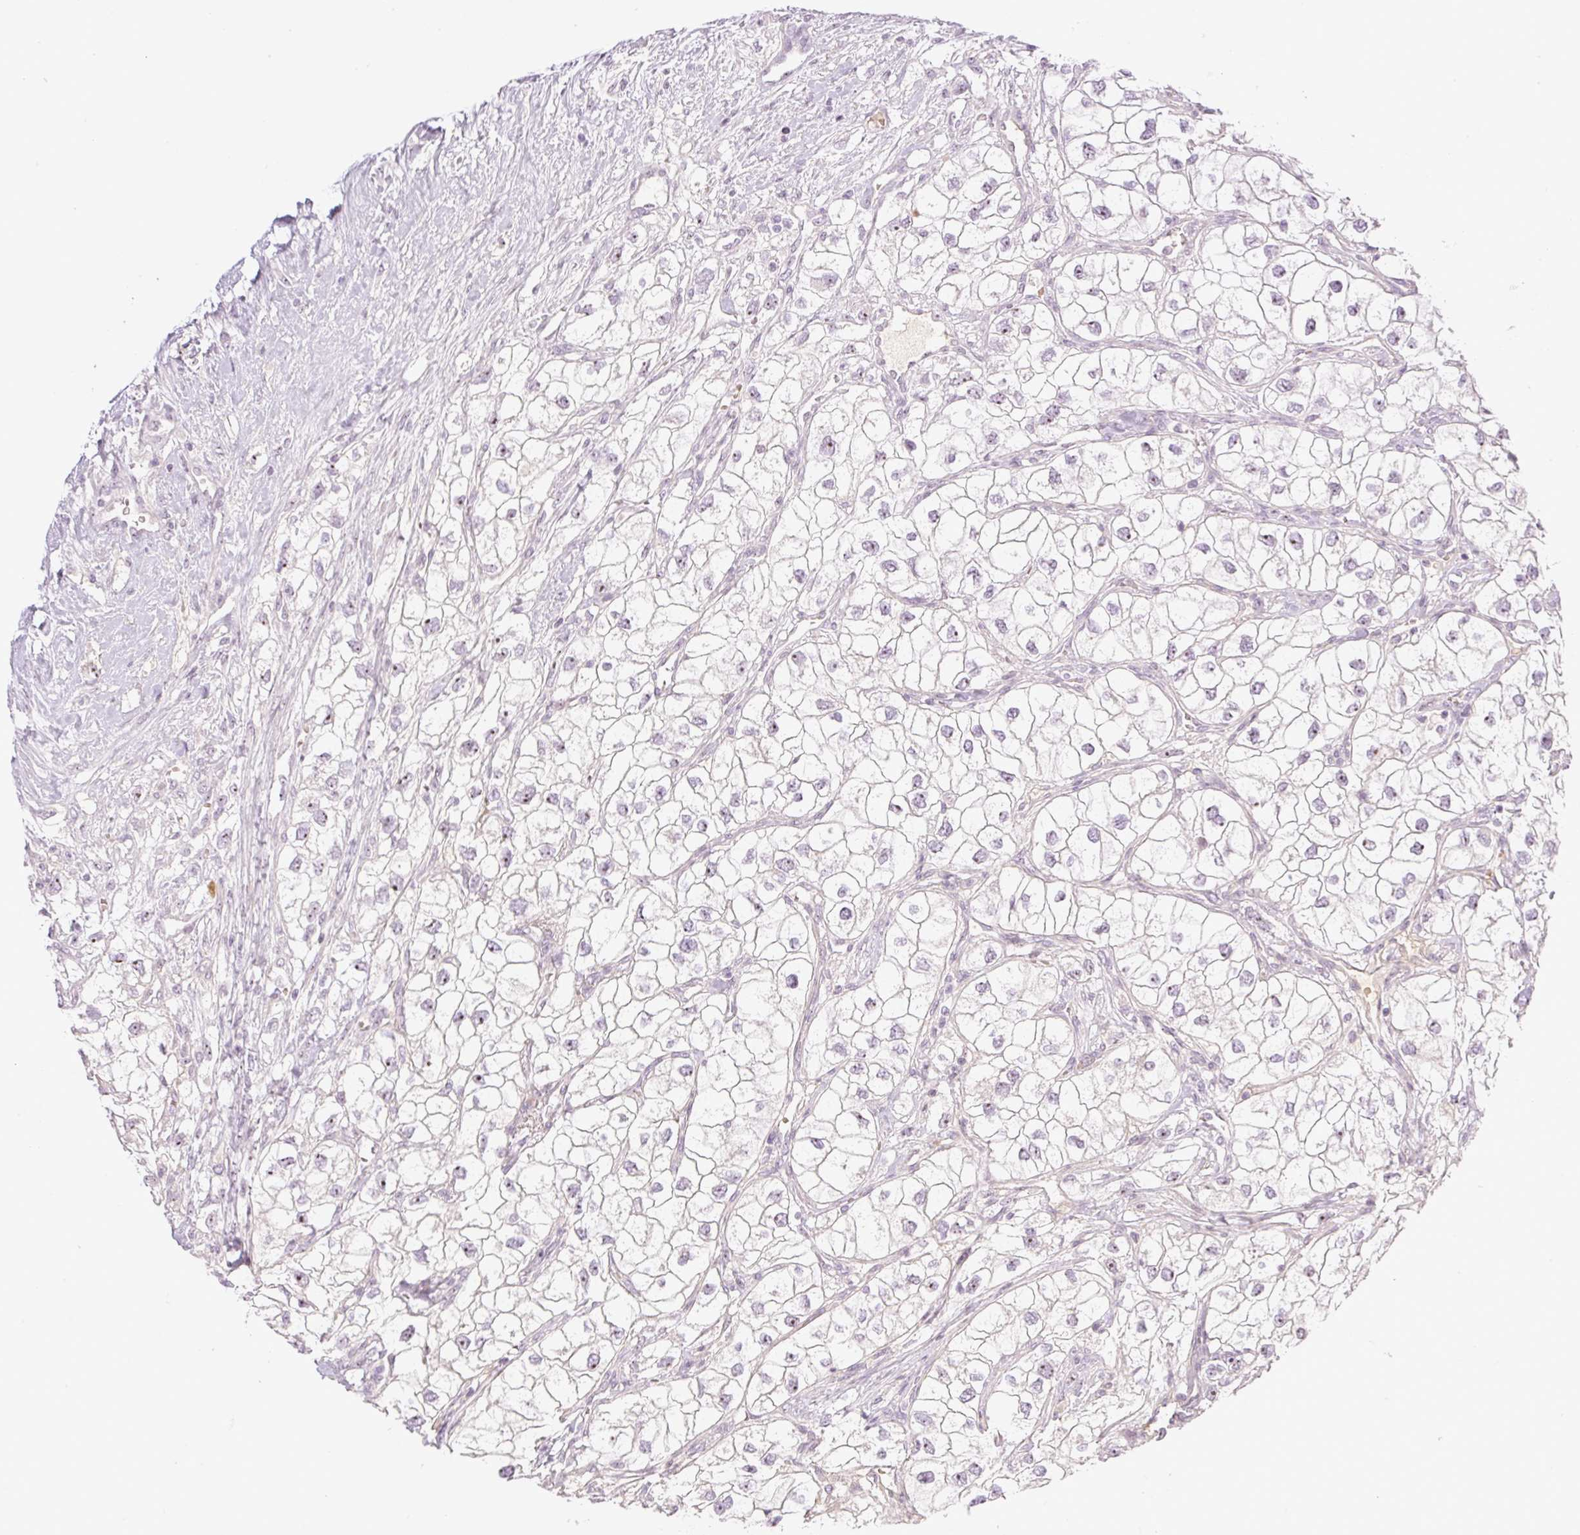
{"staining": {"intensity": "weak", "quantity": "25%-75%", "location": "nuclear"}, "tissue": "renal cancer", "cell_type": "Tumor cells", "image_type": "cancer", "snomed": [{"axis": "morphology", "description": "Adenocarcinoma, NOS"}, {"axis": "topography", "description": "Kidney"}], "caption": "This micrograph shows immunohistochemistry staining of human renal adenocarcinoma, with low weak nuclear positivity in about 25%-75% of tumor cells.", "gene": "AAR2", "patient": {"sex": "male", "age": 59}}